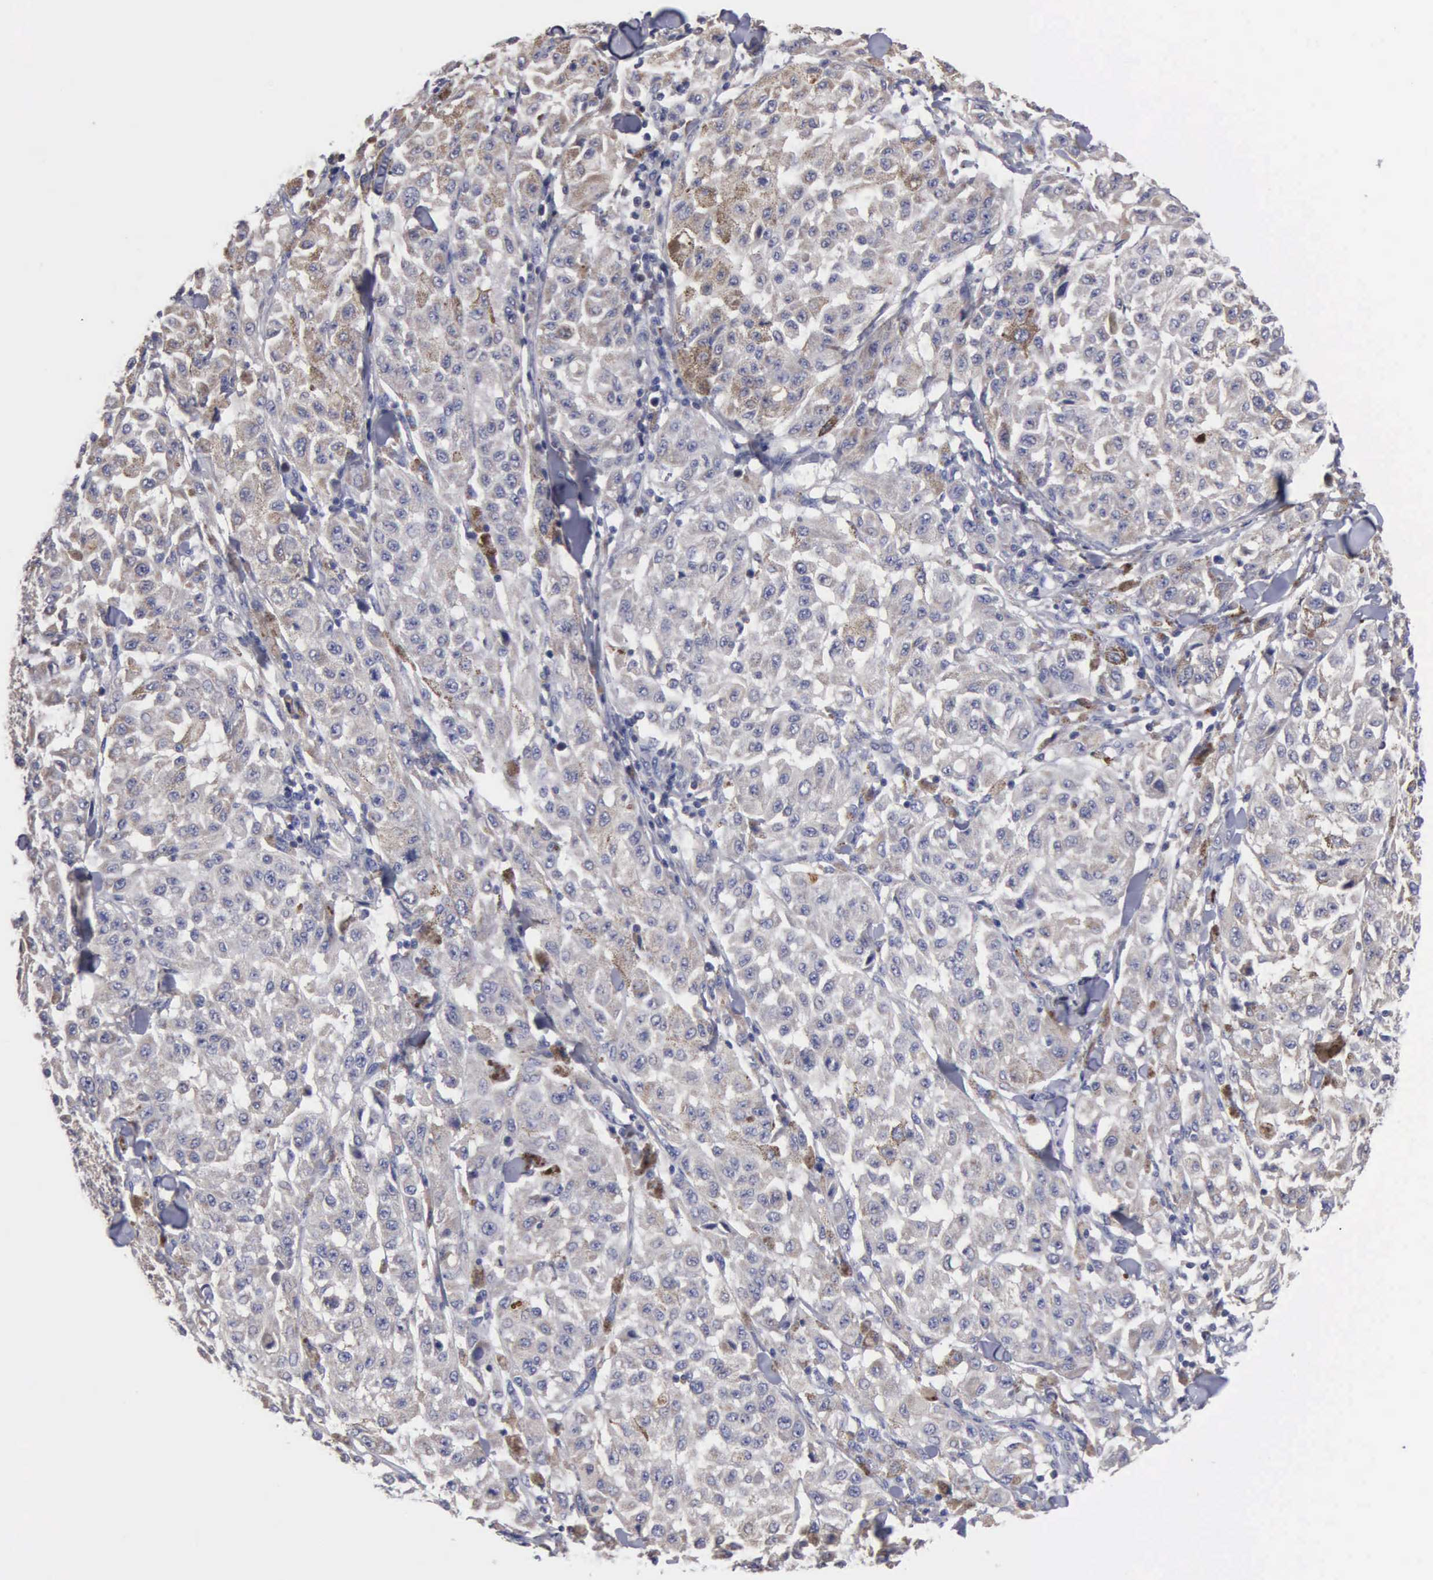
{"staining": {"intensity": "negative", "quantity": "none", "location": "none"}, "tissue": "melanoma", "cell_type": "Tumor cells", "image_type": "cancer", "snomed": [{"axis": "morphology", "description": "Malignant melanoma, NOS"}, {"axis": "topography", "description": "Skin"}], "caption": "This histopathology image is of malignant melanoma stained with IHC to label a protein in brown with the nuclei are counter-stained blue. There is no staining in tumor cells.", "gene": "PTGS2", "patient": {"sex": "female", "age": 64}}